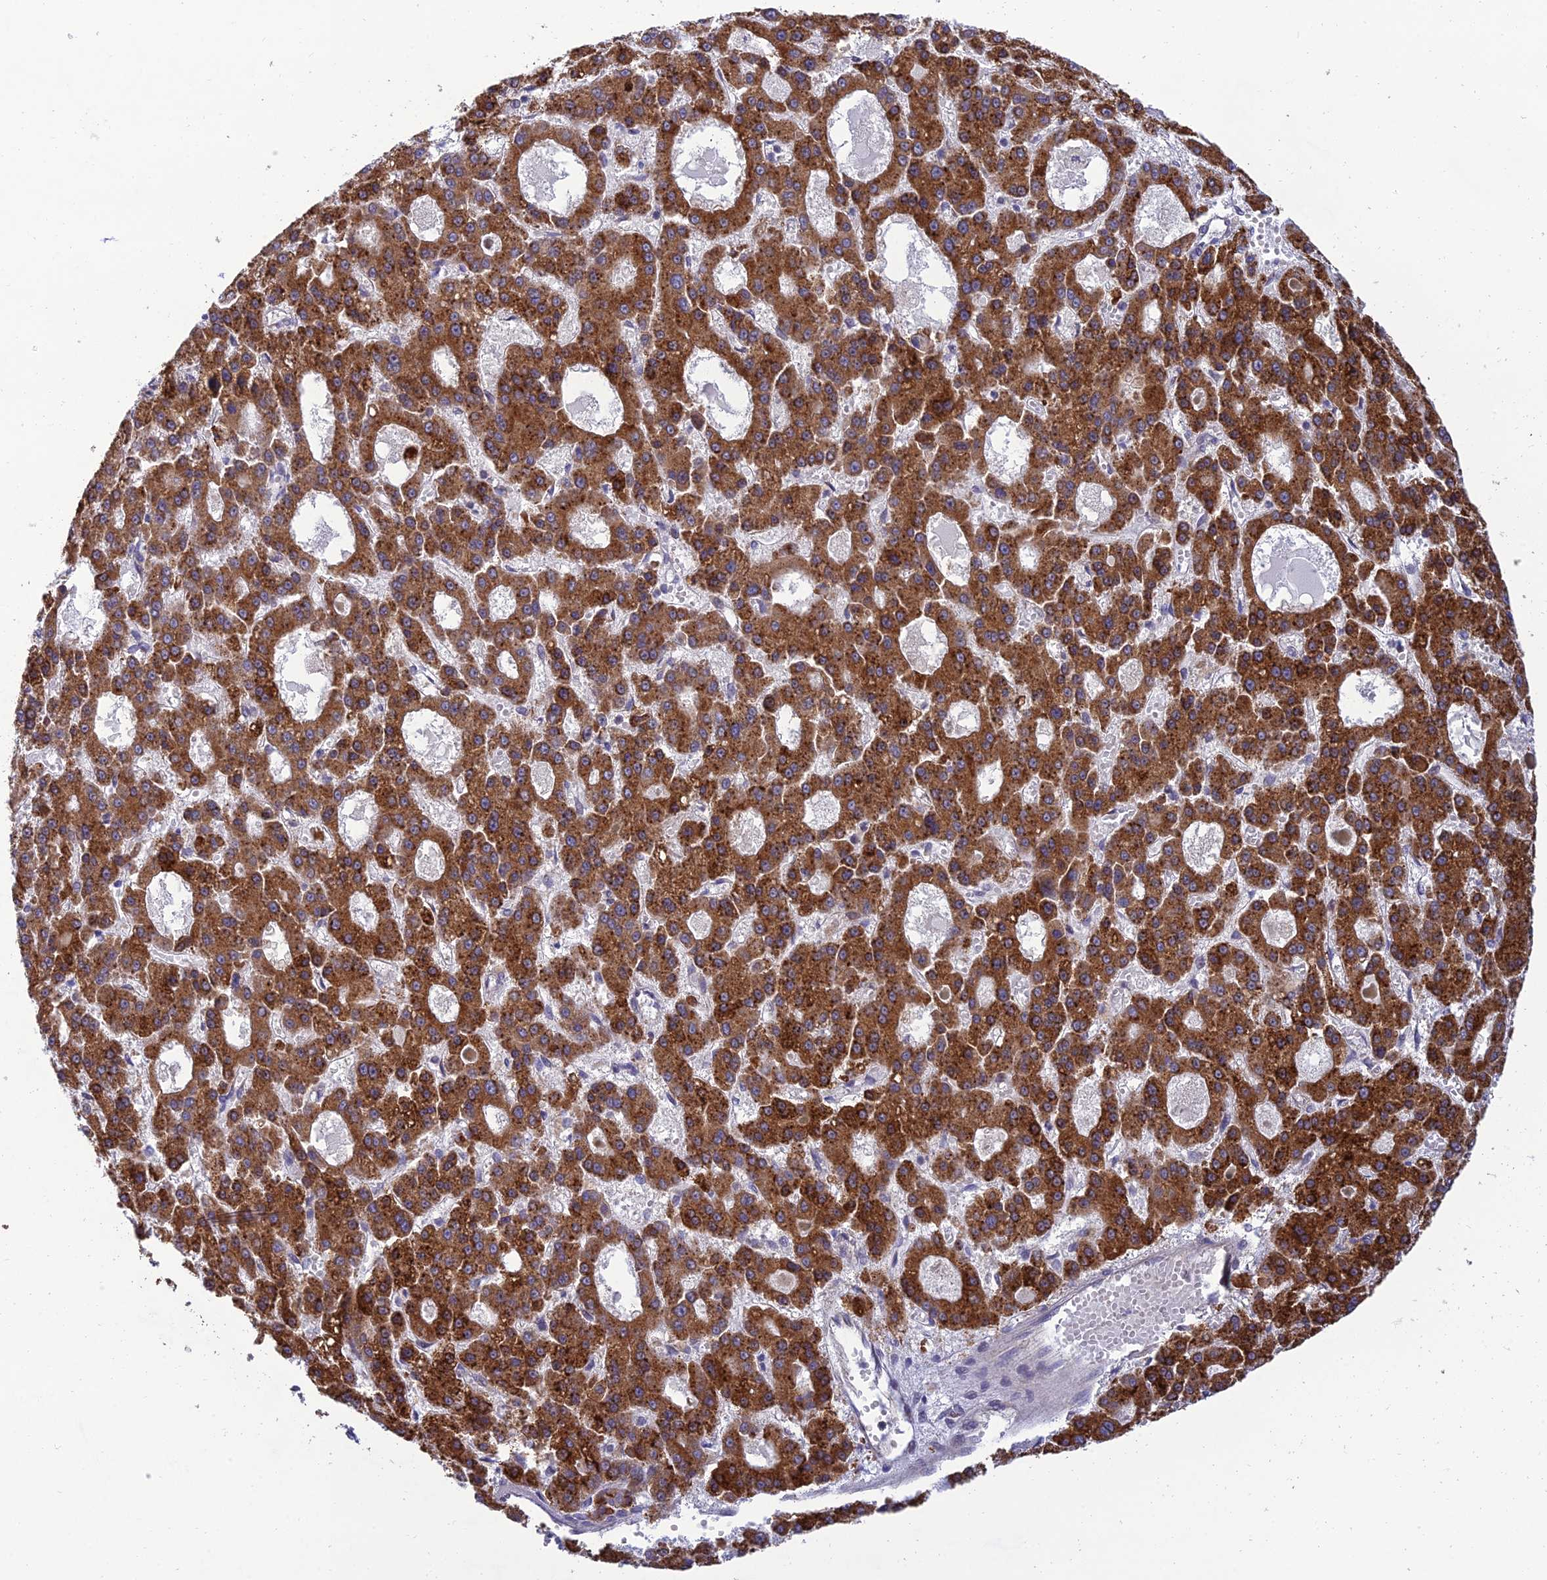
{"staining": {"intensity": "strong", "quantity": ">75%", "location": "cytoplasmic/membranous"}, "tissue": "liver cancer", "cell_type": "Tumor cells", "image_type": "cancer", "snomed": [{"axis": "morphology", "description": "Carcinoma, Hepatocellular, NOS"}, {"axis": "topography", "description": "Liver"}], "caption": "Hepatocellular carcinoma (liver) was stained to show a protein in brown. There is high levels of strong cytoplasmic/membranous staining in about >75% of tumor cells.", "gene": "CLCN7", "patient": {"sex": "male", "age": 70}}